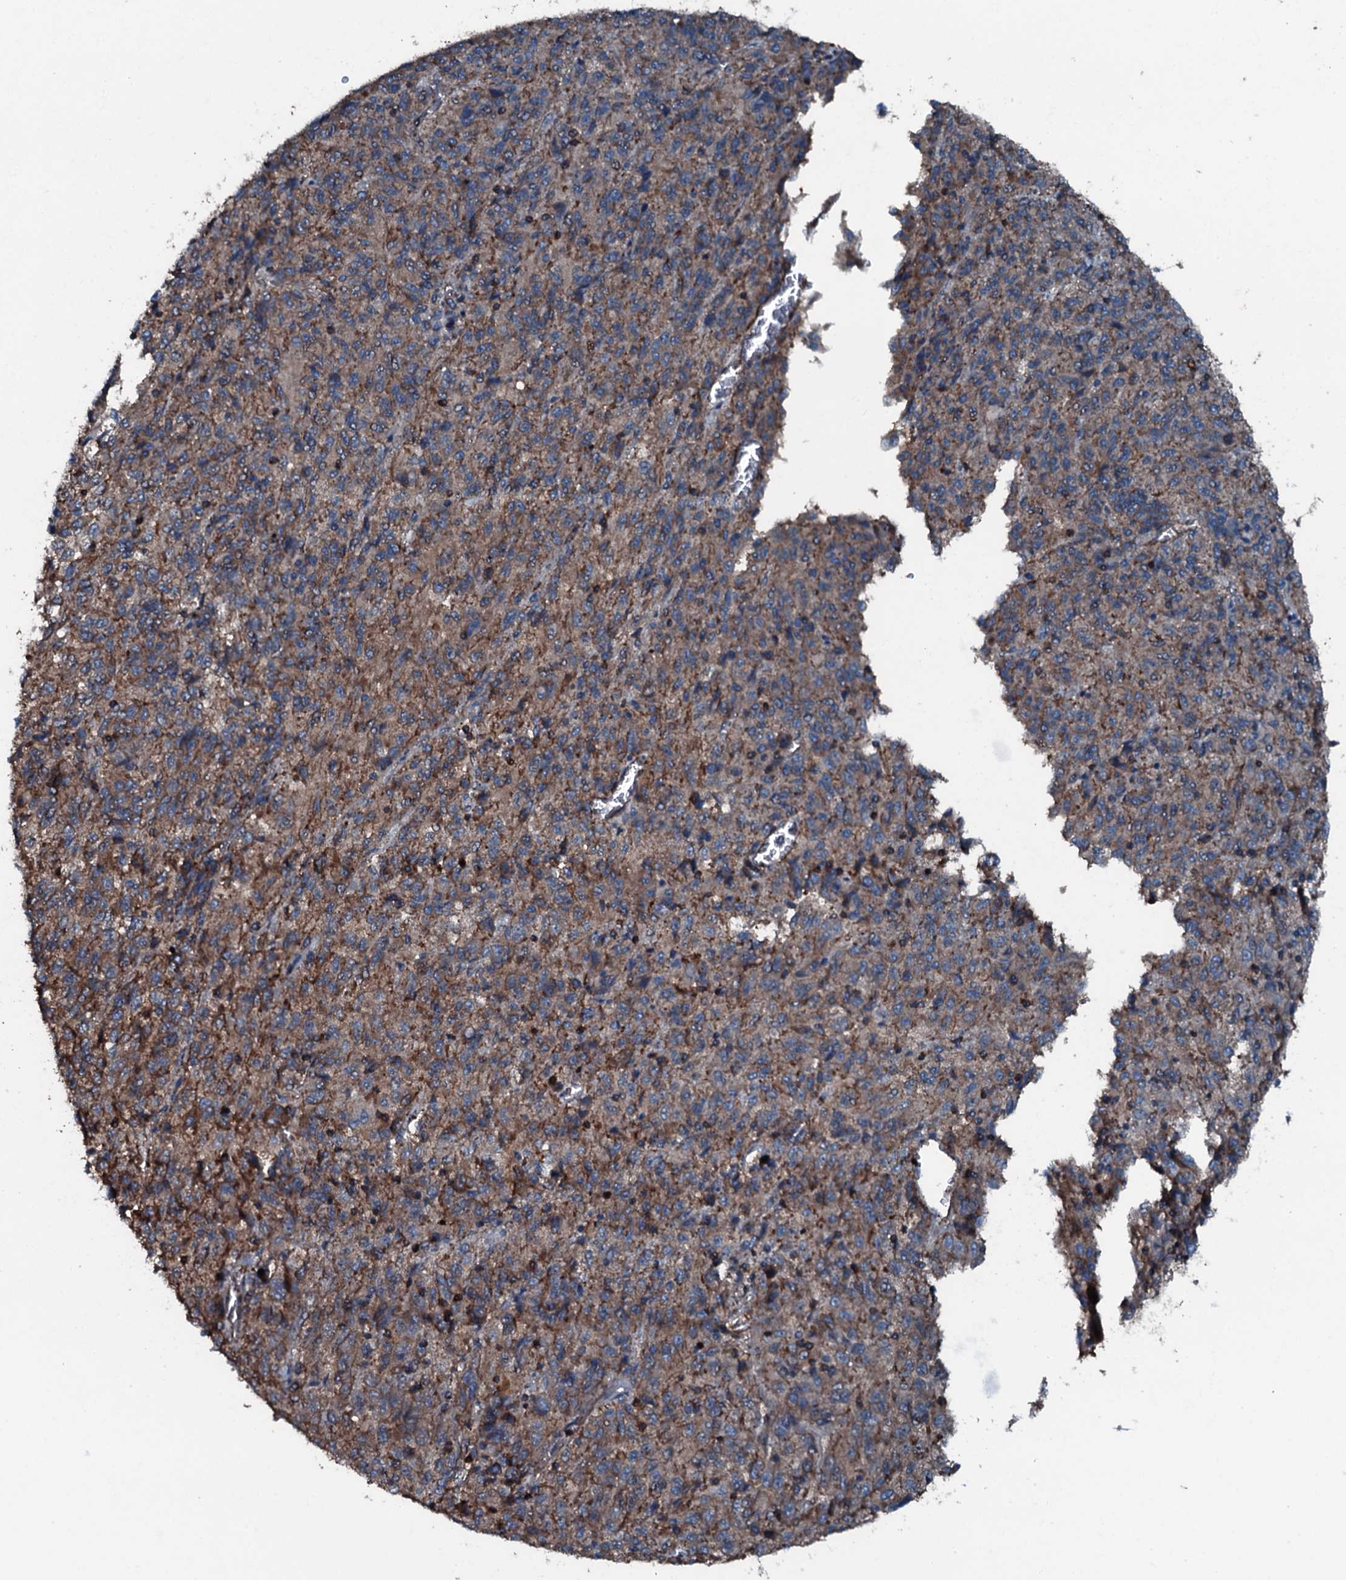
{"staining": {"intensity": "moderate", "quantity": "25%-75%", "location": "cytoplasmic/membranous"}, "tissue": "melanoma", "cell_type": "Tumor cells", "image_type": "cancer", "snomed": [{"axis": "morphology", "description": "Malignant melanoma, Metastatic site"}, {"axis": "topography", "description": "Lung"}], "caption": "IHC image of neoplastic tissue: malignant melanoma (metastatic site) stained using IHC exhibits medium levels of moderate protein expression localized specifically in the cytoplasmic/membranous of tumor cells, appearing as a cytoplasmic/membranous brown color.", "gene": "SLC25A38", "patient": {"sex": "male", "age": 64}}